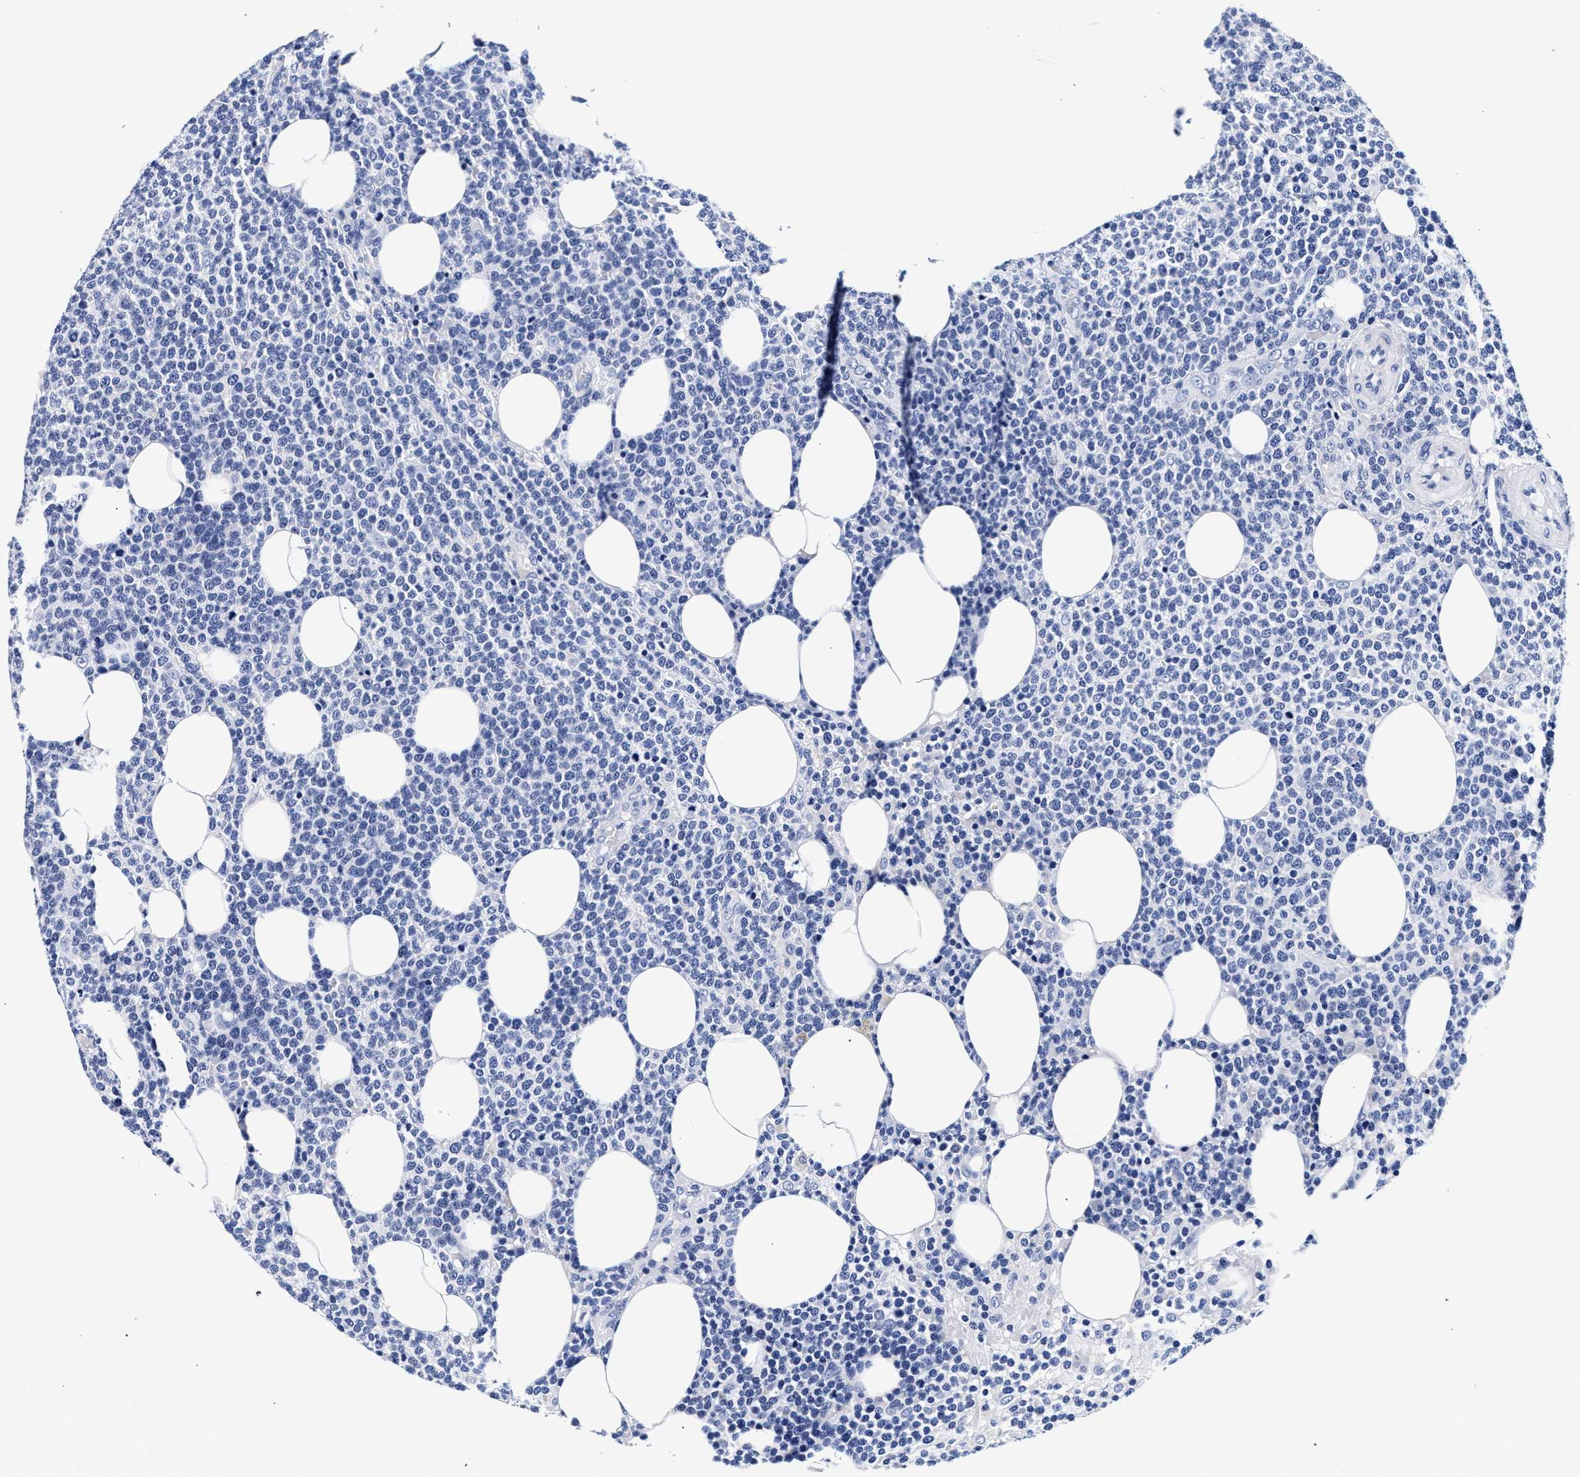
{"staining": {"intensity": "negative", "quantity": "none", "location": "none"}, "tissue": "lymphoma", "cell_type": "Tumor cells", "image_type": "cancer", "snomed": [{"axis": "morphology", "description": "Malignant lymphoma, non-Hodgkin's type, High grade"}, {"axis": "topography", "description": "Lymph node"}], "caption": "The histopathology image demonstrates no significant expression in tumor cells of high-grade malignant lymphoma, non-Hodgkin's type.", "gene": "RAB3B", "patient": {"sex": "male", "age": 61}}